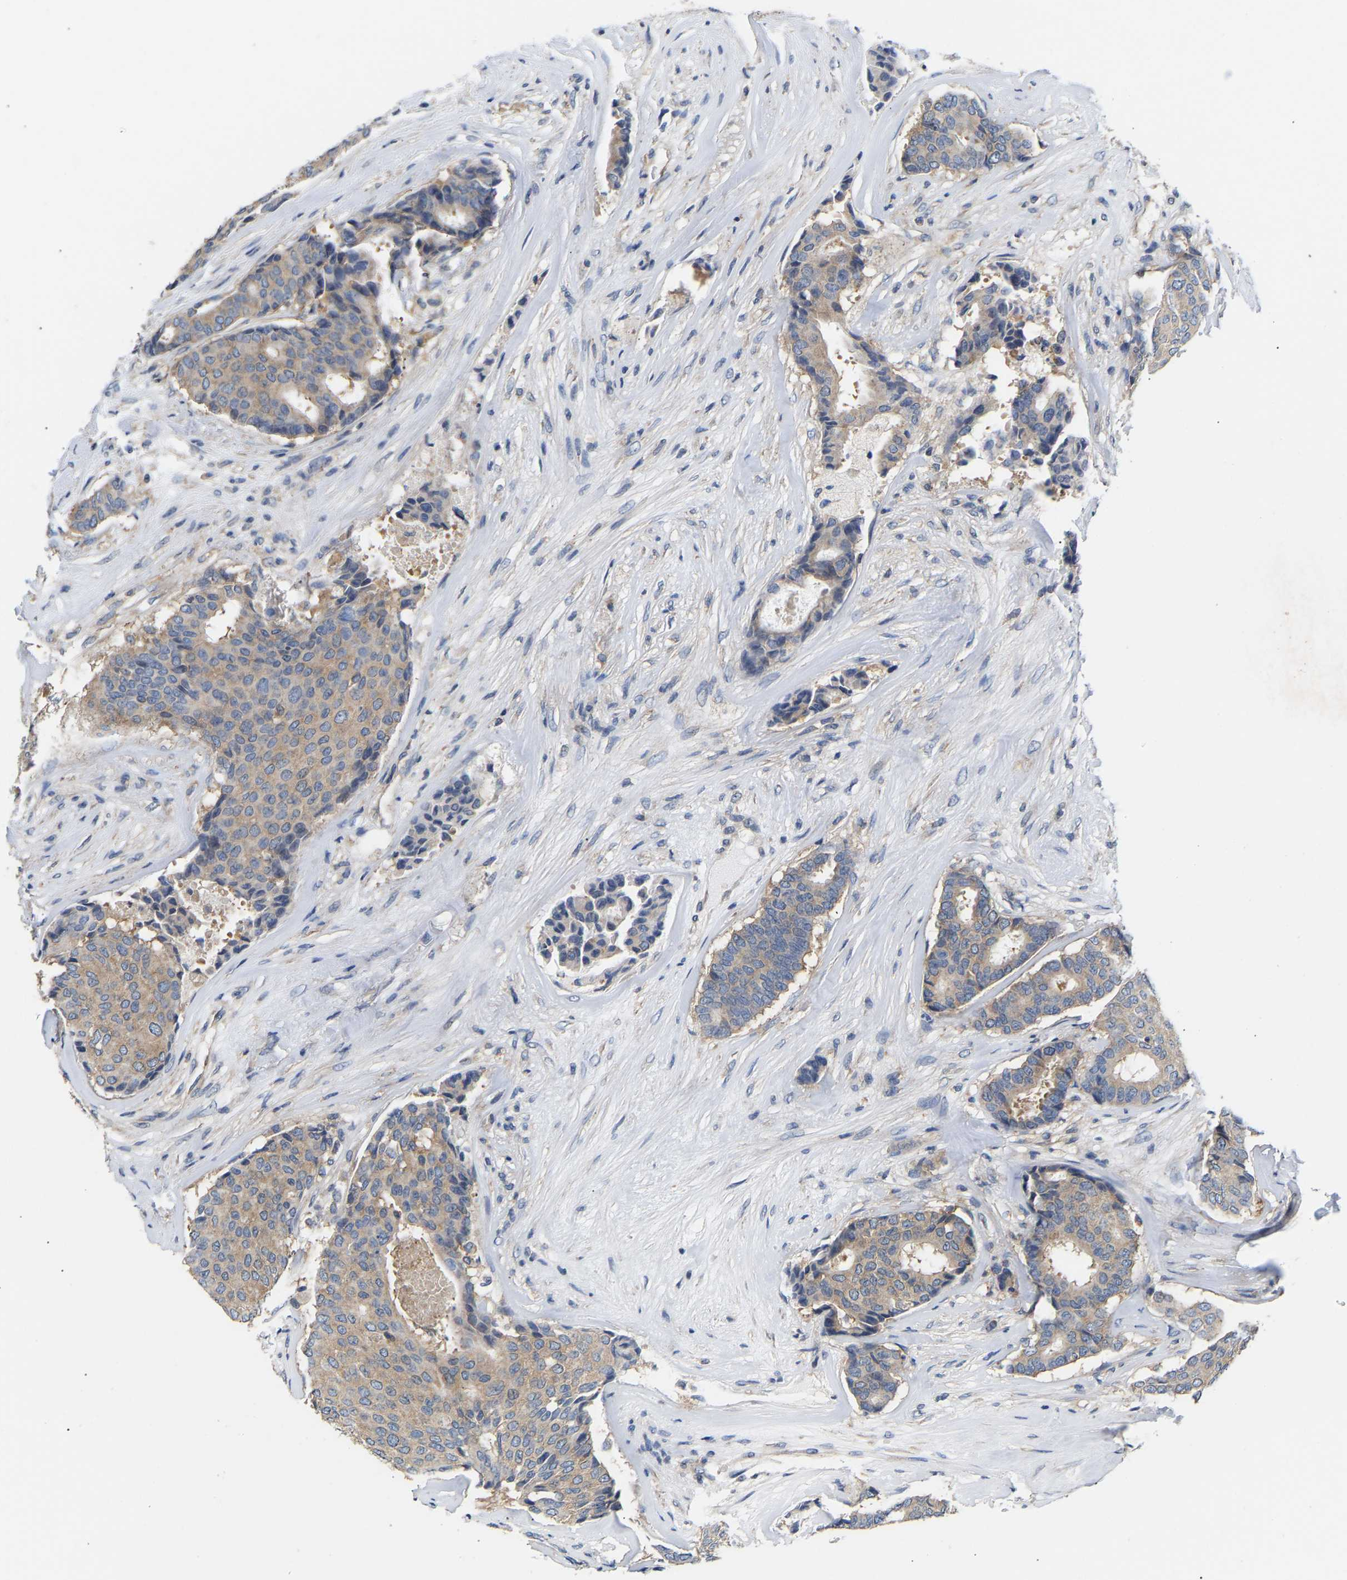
{"staining": {"intensity": "weak", "quantity": "25%-75%", "location": "cytoplasmic/membranous"}, "tissue": "breast cancer", "cell_type": "Tumor cells", "image_type": "cancer", "snomed": [{"axis": "morphology", "description": "Duct carcinoma"}, {"axis": "topography", "description": "Breast"}], "caption": "Weak cytoplasmic/membranous positivity for a protein is seen in about 25%-75% of tumor cells of breast cancer (intraductal carcinoma) using immunohistochemistry.", "gene": "AIMP2", "patient": {"sex": "female", "age": 75}}